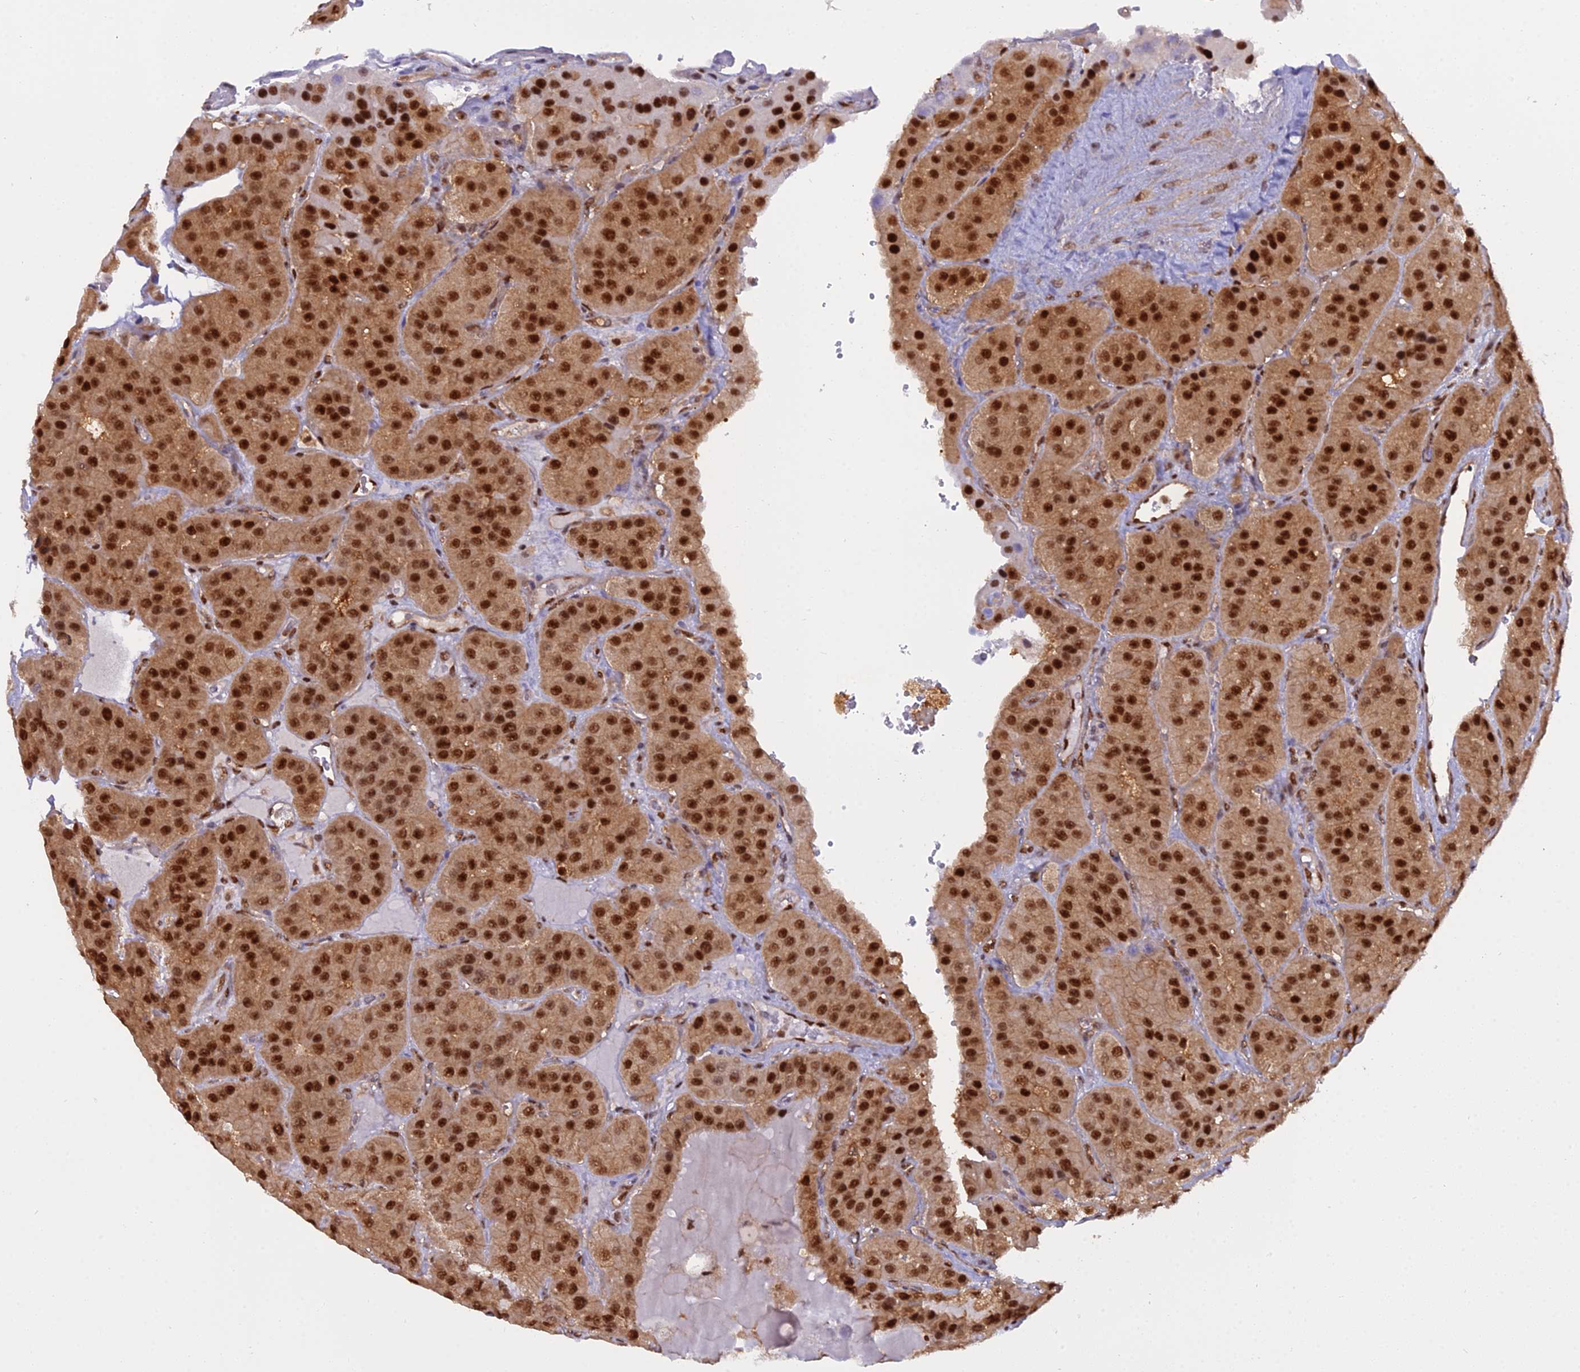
{"staining": {"intensity": "strong", "quantity": ">75%", "location": "nuclear"}, "tissue": "parathyroid gland", "cell_type": "Glandular cells", "image_type": "normal", "snomed": [{"axis": "morphology", "description": "Normal tissue, NOS"}, {"axis": "morphology", "description": "Adenoma, NOS"}, {"axis": "topography", "description": "Parathyroid gland"}], "caption": "Immunohistochemical staining of normal parathyroid gland shows strong nuclear protein staining in approximately >75% of glandular cells.", "gene": "NPEPL1", "patient": {"sex": "female", "age": 86}}